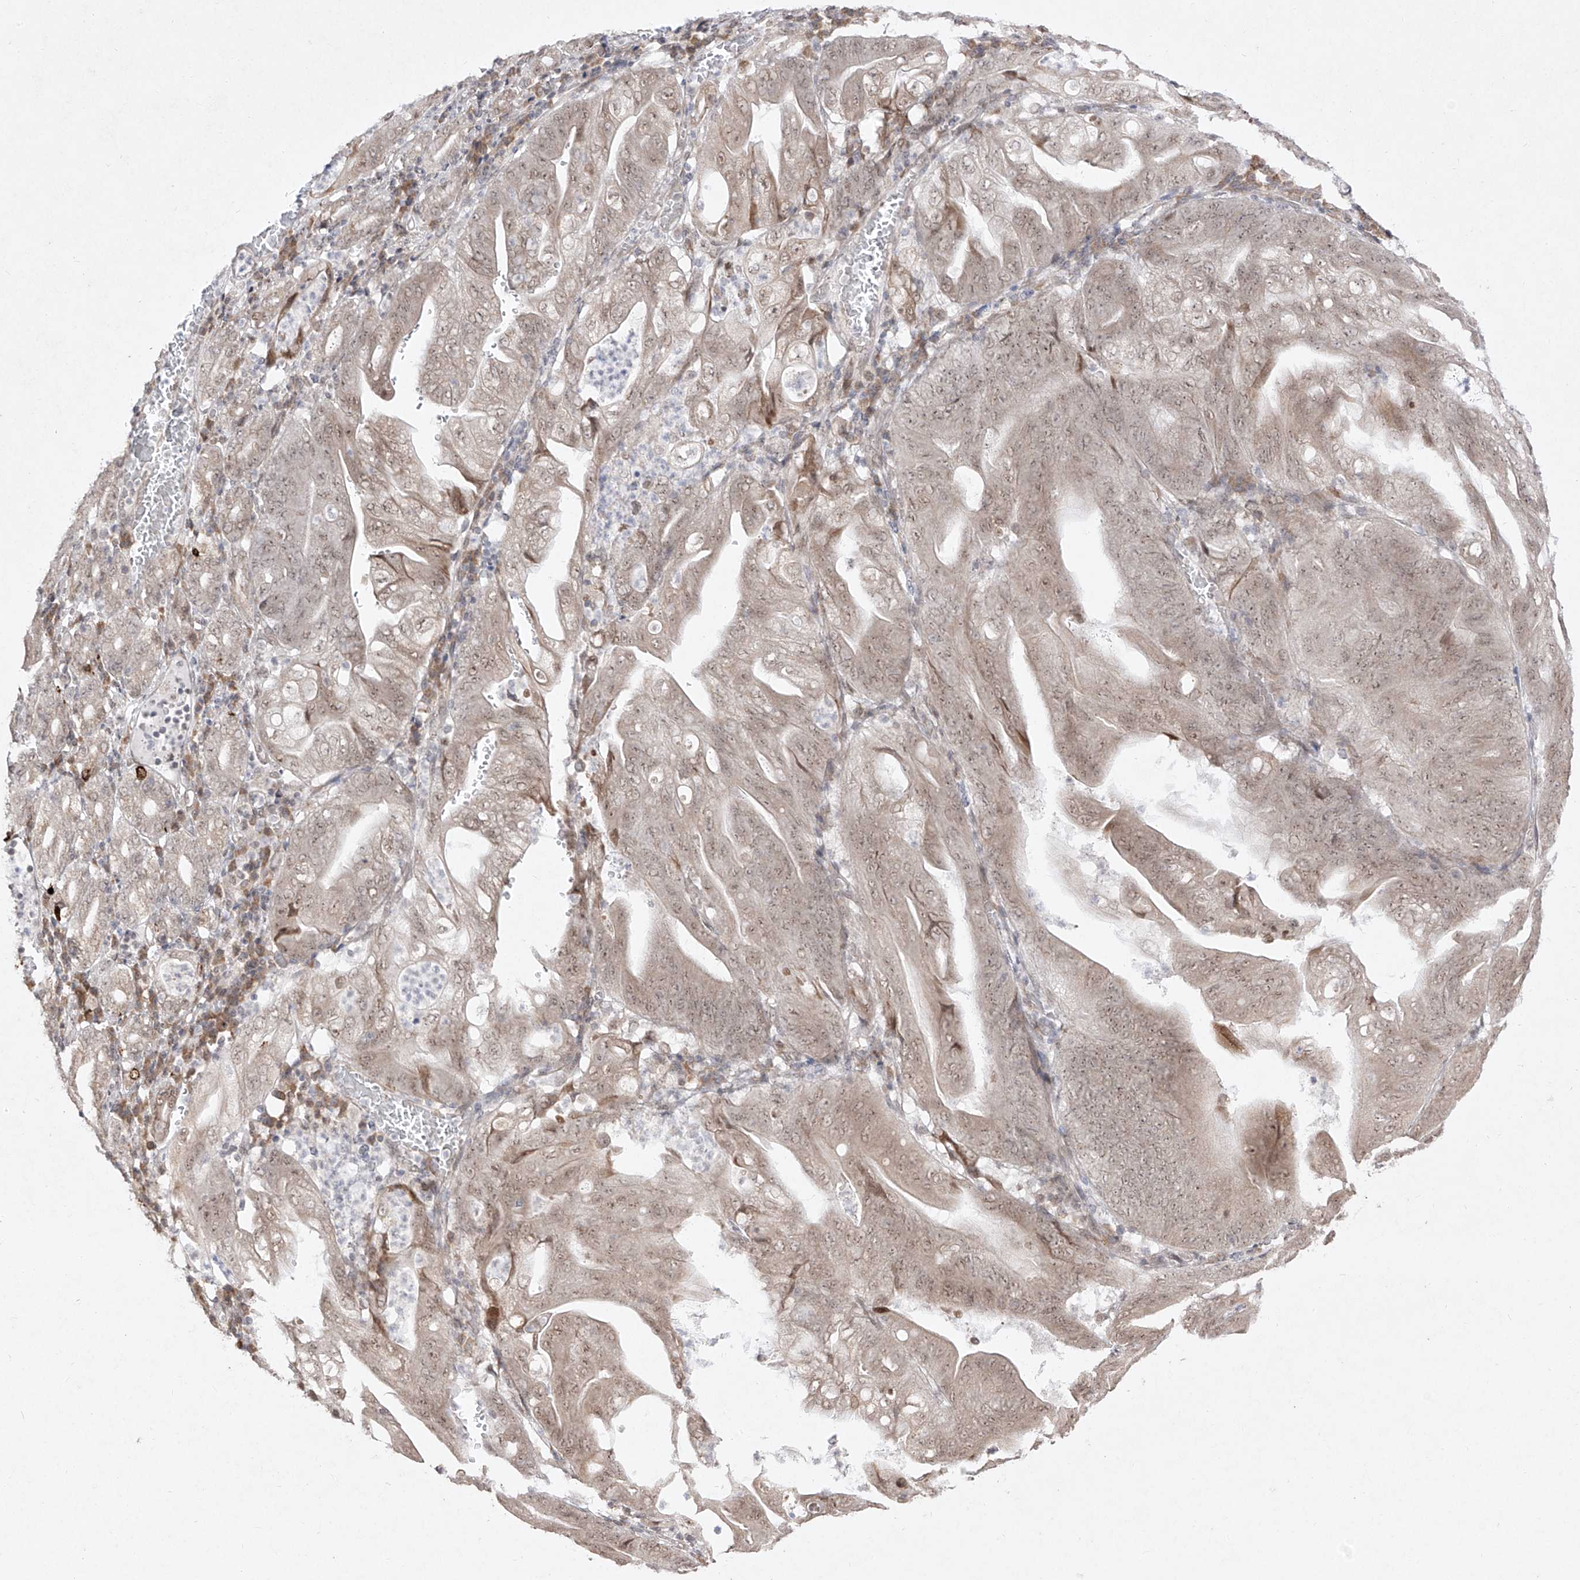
{"staining": {"intensity": "weak", "quantity": "25%-75%", "location": "nuclear"}, "tissue": "stomach cancer", "cell_type": "Tumor cells", "image_type": "cancer", "snomed": [{"axis": "morphology", "description": "Adenocarcinoma, NOS"}, {"axis": "topography", "description": "Stomach"}], "caption": "Immunohistochemical staining of stomach cancer displays low levels of weak nuclear protein positivity in approximately 25%-75% of tumor cells.", "gene": "SNRNP27", "patient": {"sex": "female", "age": 73}}